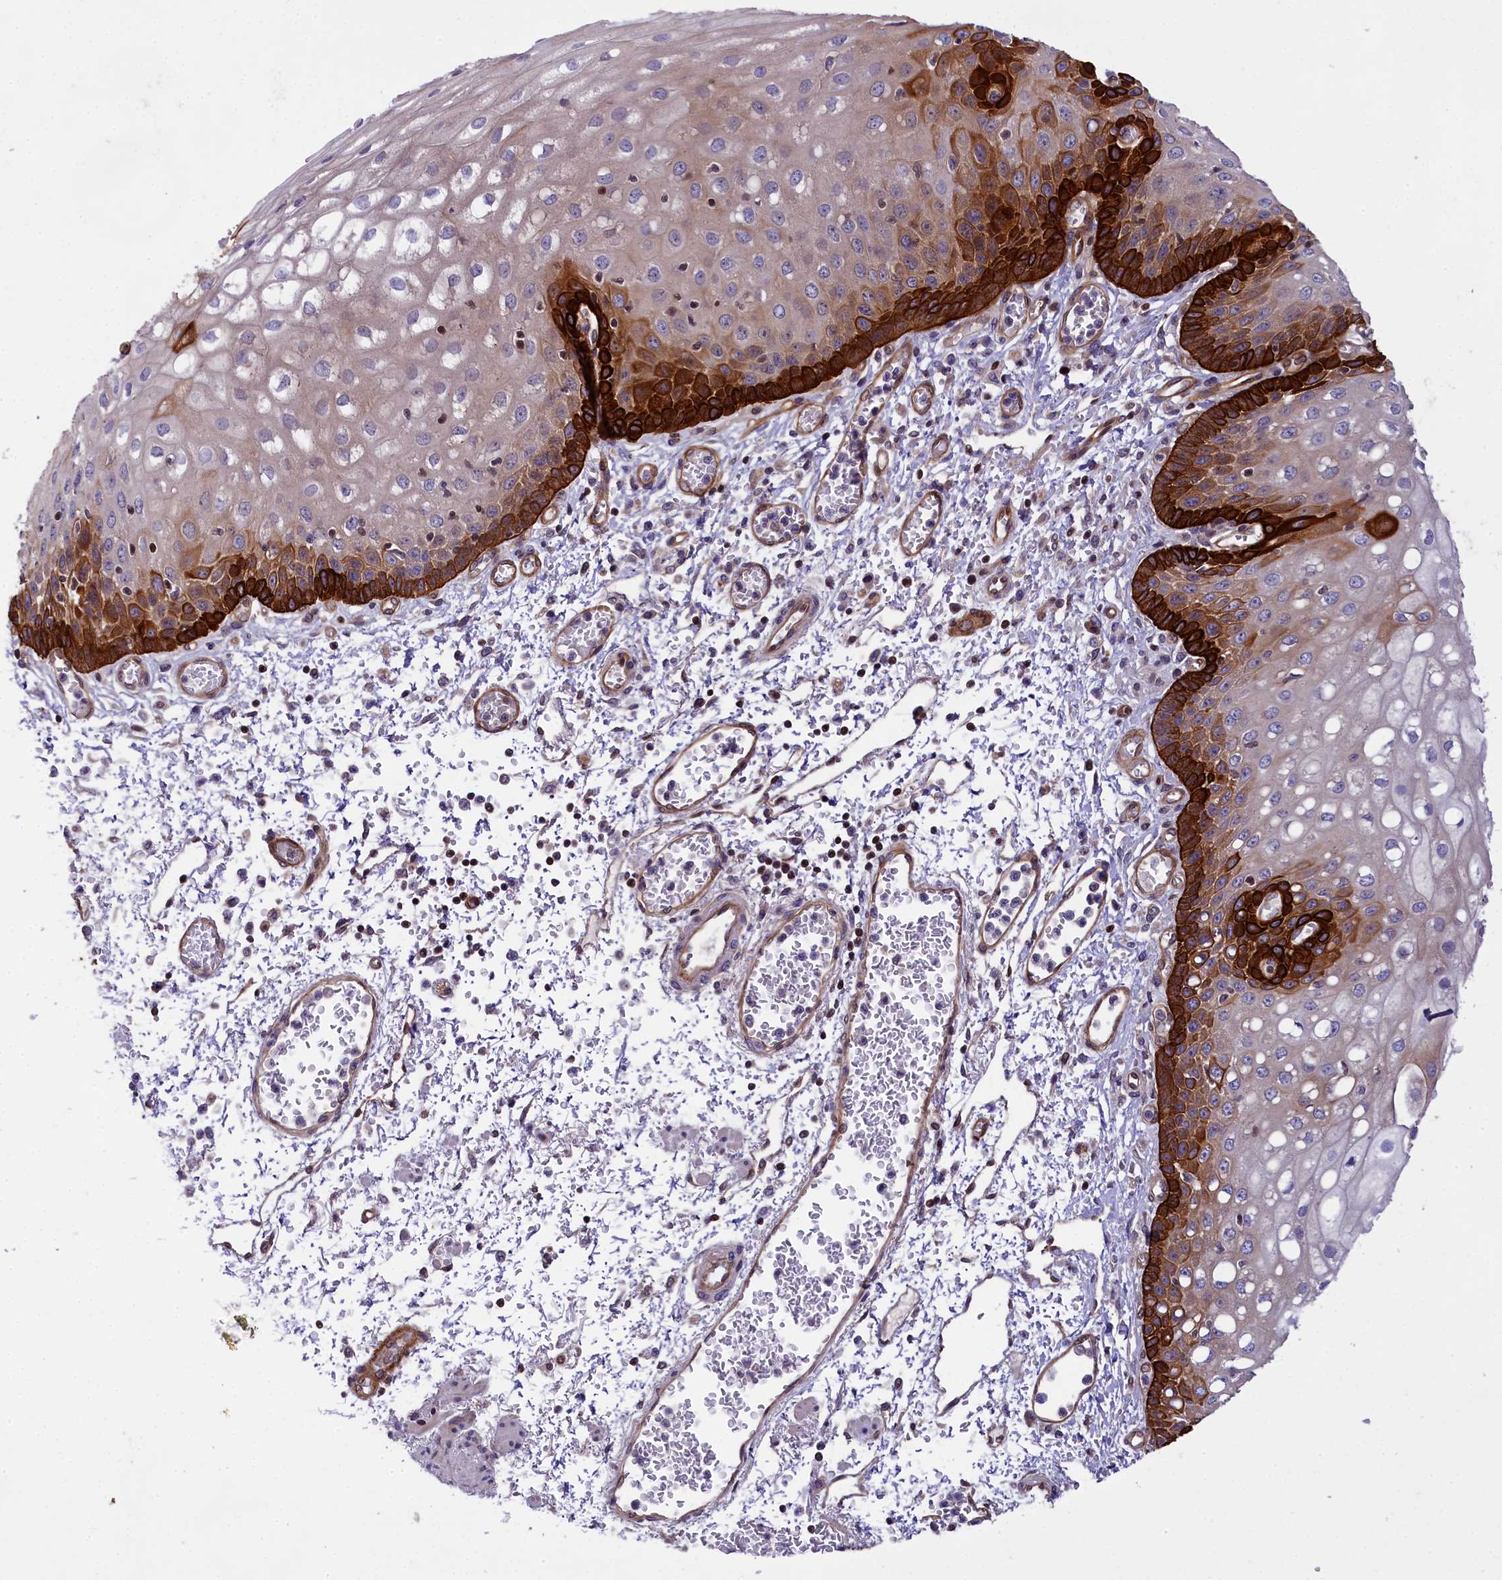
{"staining": {"intensity": "strong", "quantity": "25%-75%", "location": "cytoplasmic/membranous"}, "tissue": "esophagus", "cell_type": "Squamous epithelial cells", "image_type": "normal", "snomed": [{"axis": "morphology", "description": "Normal tissue, NOS"}, {"axis": "topography", "description": "Esophagus"}], "caption": "A brown stain labels strong cytoplasmic/membranous expression of a protein in squamous epithelial cells of normal esophagus.", "gene": "SP4", "patient": {"sex": "male", "age": 81}}